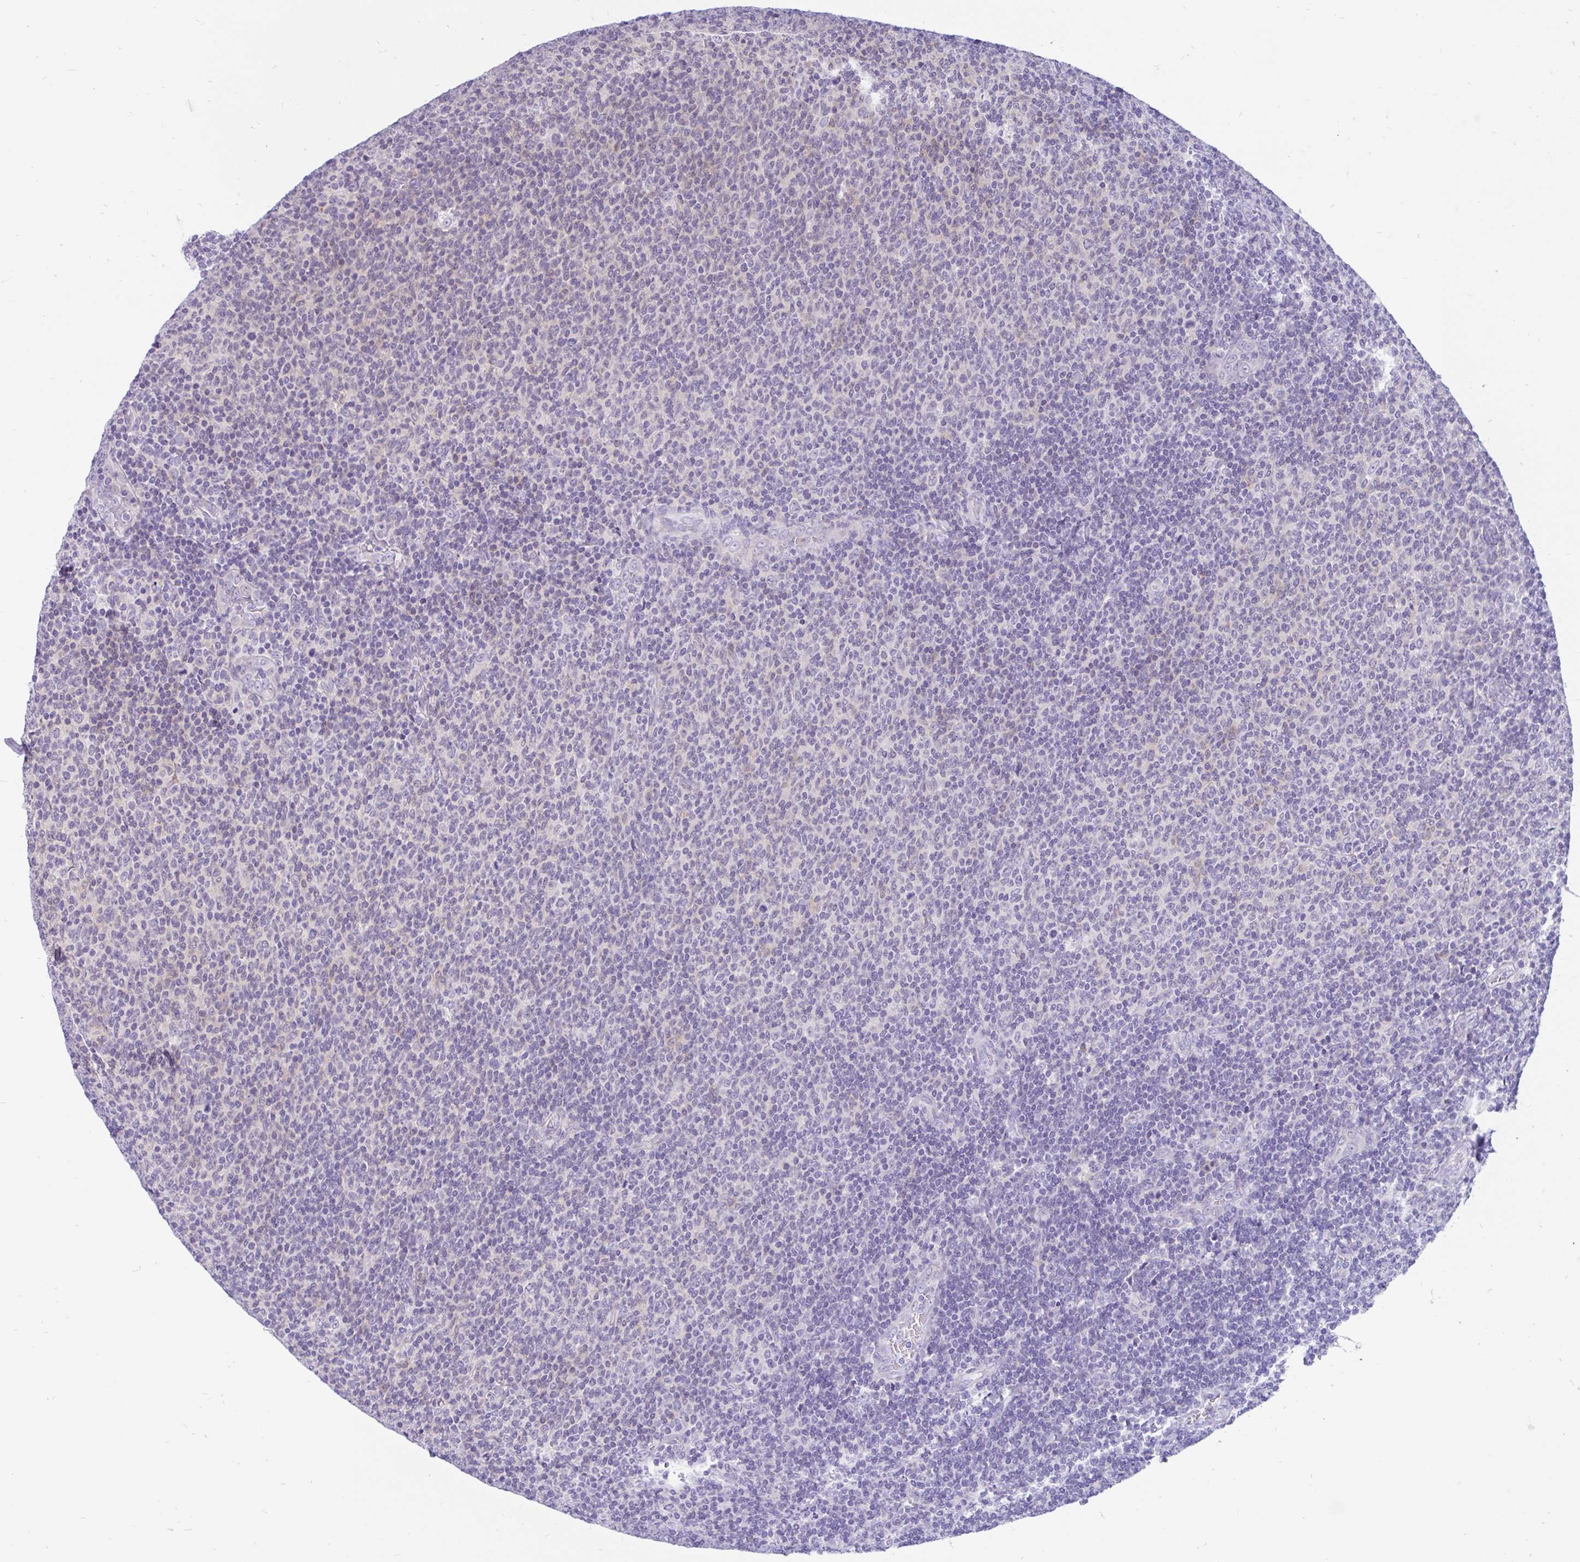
{"staining": {"intensity": "negative", "quantity": "none", "location": "none"}, "tissue": "lymphoma", "cell_type": "Tumor cells", "image_type": "cancer", "snomed": [{"axis": "morphology", "description": "Malignant lymphoma, non-Hodgkin's type, Low grade"}, {"axis": "topography", "description": "Lymph node"}], "caption": "DAB (3,3'-diaminobenzidine) immunohistochemical staining of human lymphoma exhibits no significant expression in tumor cells. (Brightfield microscopy of DAB immunohistochemistry at high magnification).", "gene": "KIAA2013", "patient": {"sex": "male", "age": 52}}